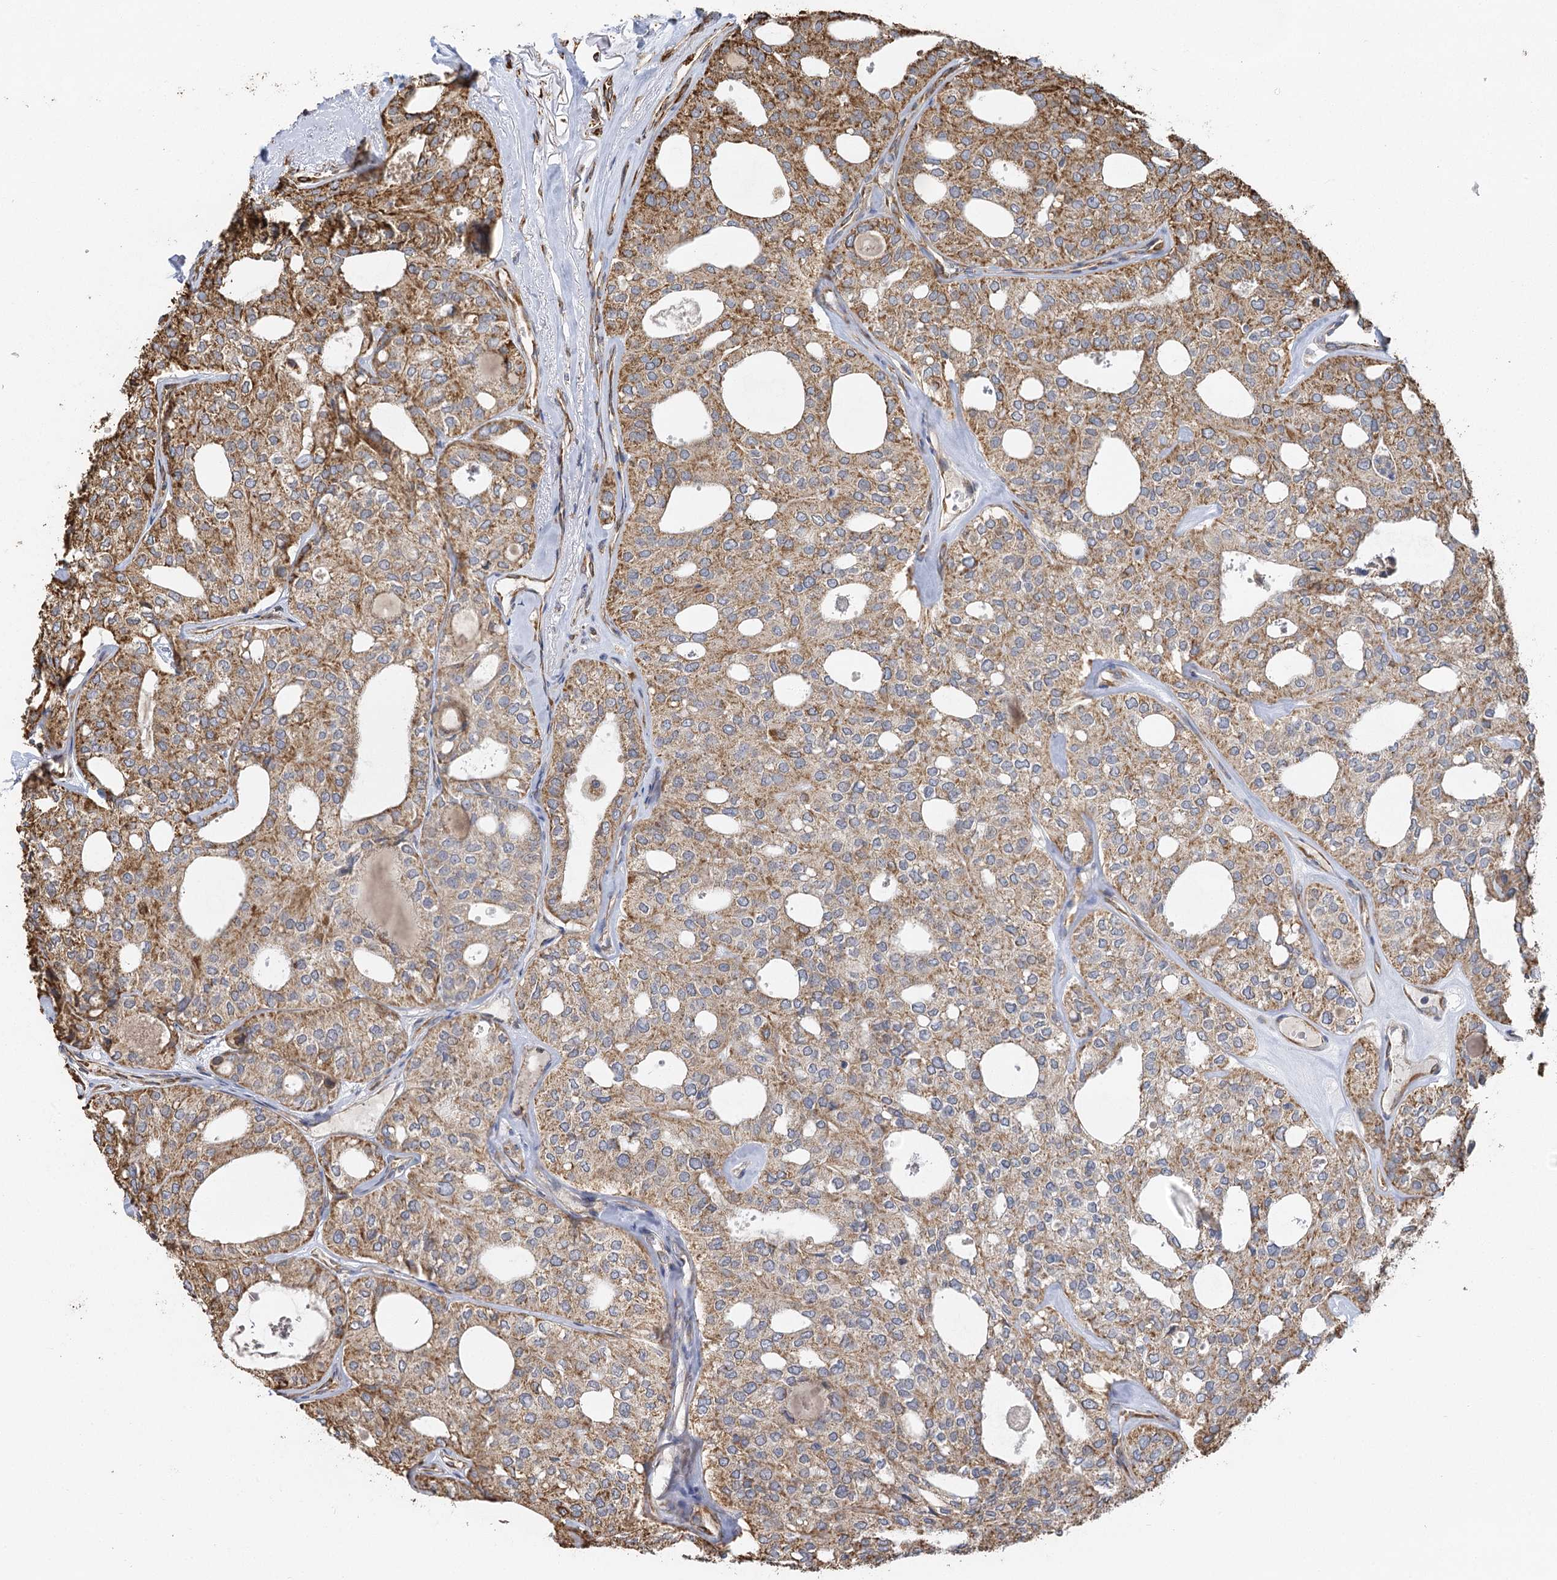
{"staining": {"intensity": "moderate", "quantity": ">75%", "location": "cytoplasmic/membranous"}, "tissue": "thyroid cancer", "cell_type": "Tumor cells", "image_type": "cancer", "snomed": [{"axis": "morphology", "description": "Follicular adenoma carcinoma, NOS"}, {"axis": "topography", "description": "Thyroid gland"}], "caption": "Moderate cytoplasmic/membranous protein expression is appreciated in about >75% of tumor cells in thyroid cancer (follicular adenoma carcinoma).", "gene": "IL11RA", "patient": {"sex": "male", "age": 75}}